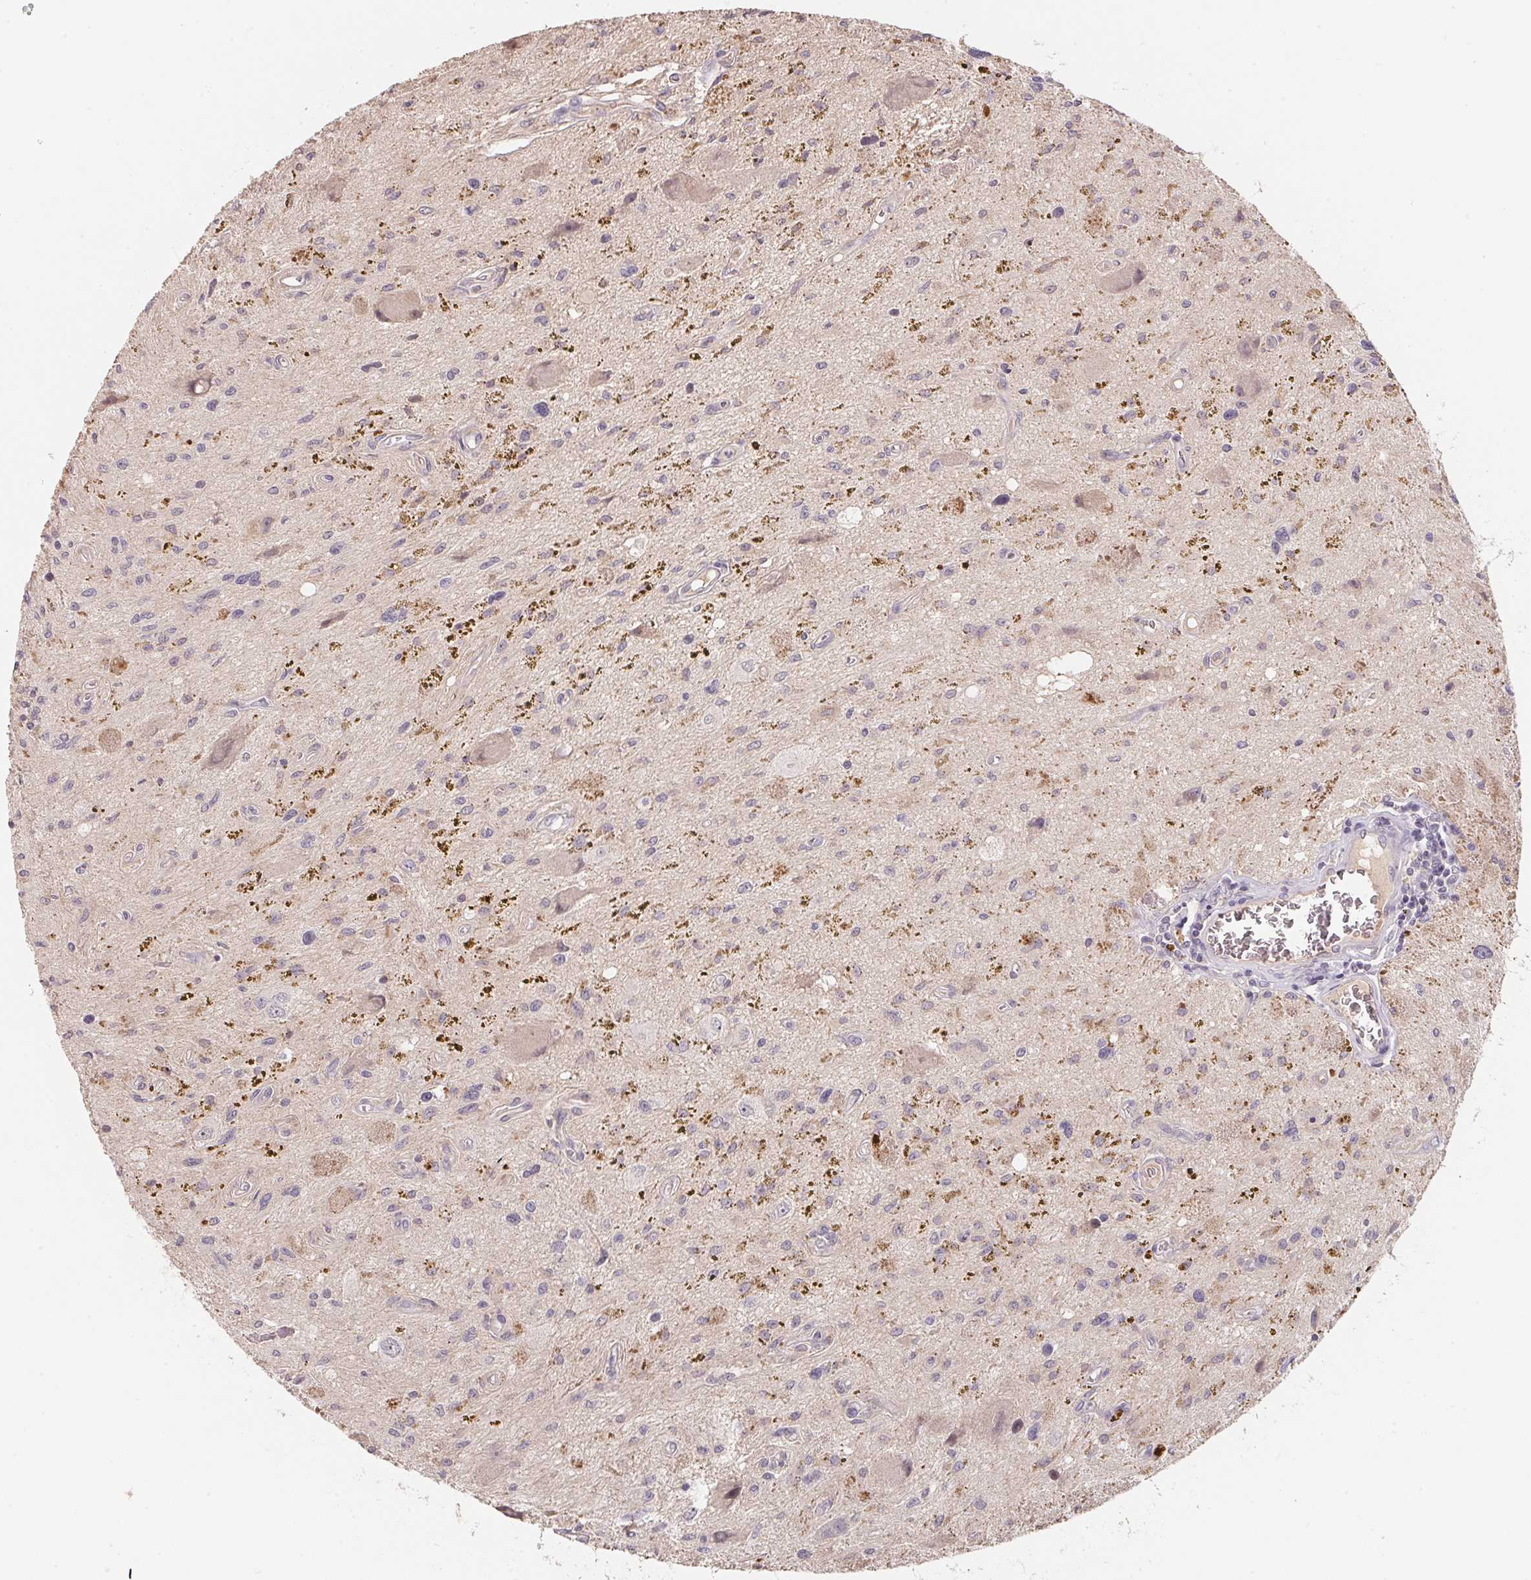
{"staining": {"intensity": "negative", "quantity": "none", "location": "none"}, "tissue": "glioma", "cell_type": "Tumor cells", "image_type": "cancer", "snomed": [{"axis": "morphology", "description": "Glioma, malignant, Low grade"}, {"axis": "topography", "description": "Cerebellum"}], "caption": "Immunohistochemistry photomicrograph of neoplastic tissue: glioma stained with DAB (3,3'-diaminobenzidine) reveals no significant protein positivity in tumor cells.", "gene": "KIFC1", "patient": {"sex": "female", "age": 14}}